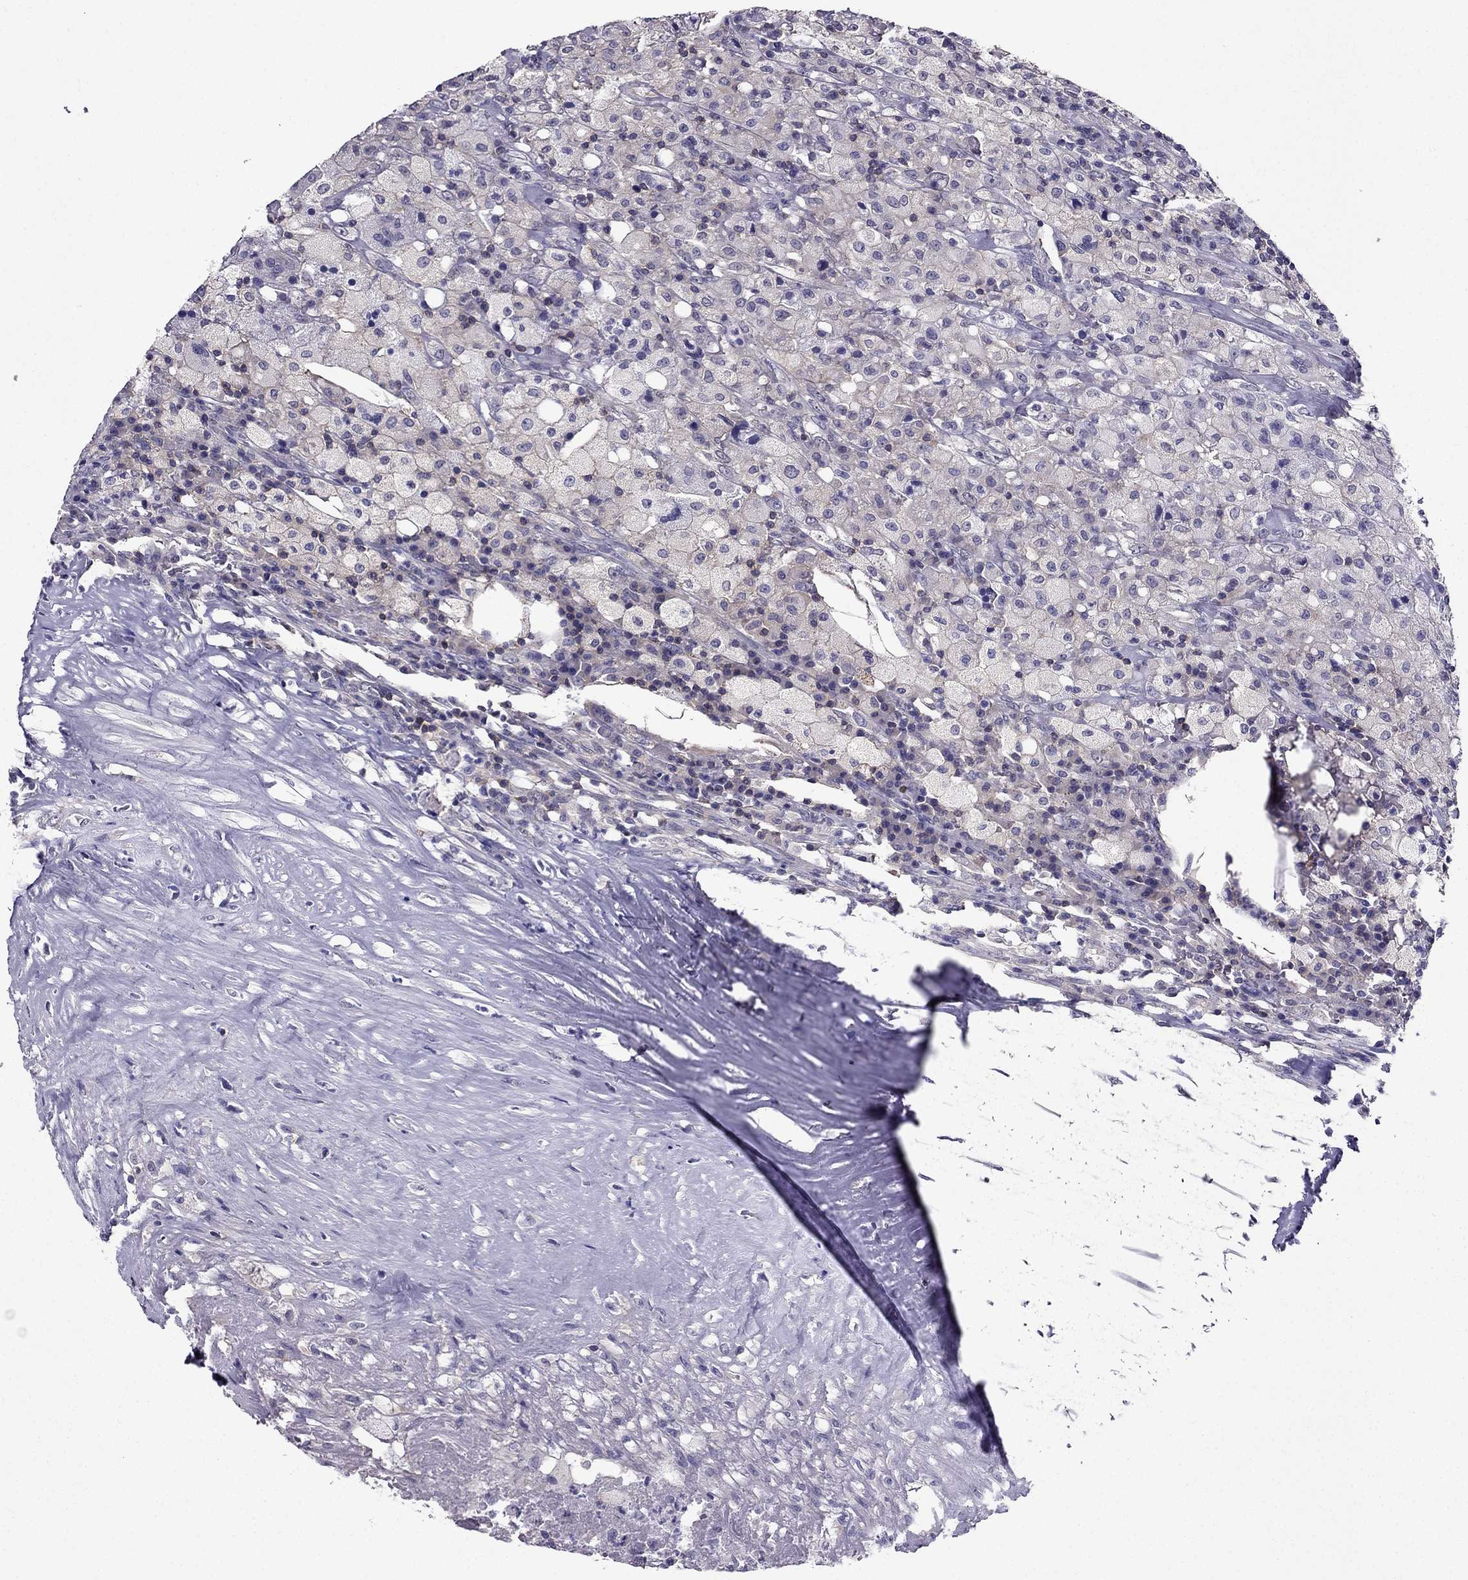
{"staining": {"intensity": "negative", "quantity": "none", "location": "none"}, "tissue": "testis cancer", "cell_type": "Tumor cells", "image_type": "cancer", "snomed": [{"axis": "morphology", "description": "Necrosis, NOS"}, {"axis": "morphology", "description": "Carcinoma, Embryonal, NOS"}, {"axis": "topography", "description": "Testis"}], "caption": "An immunohistochemistry image of testis cancer is shown. There is no staining in tumor cells of testis cancer. (DAB (3,3'-diaminobenzidine) IHC, high magnification).", "gene": "AAK1", "patient": {"sex": "male", "age": 19}}